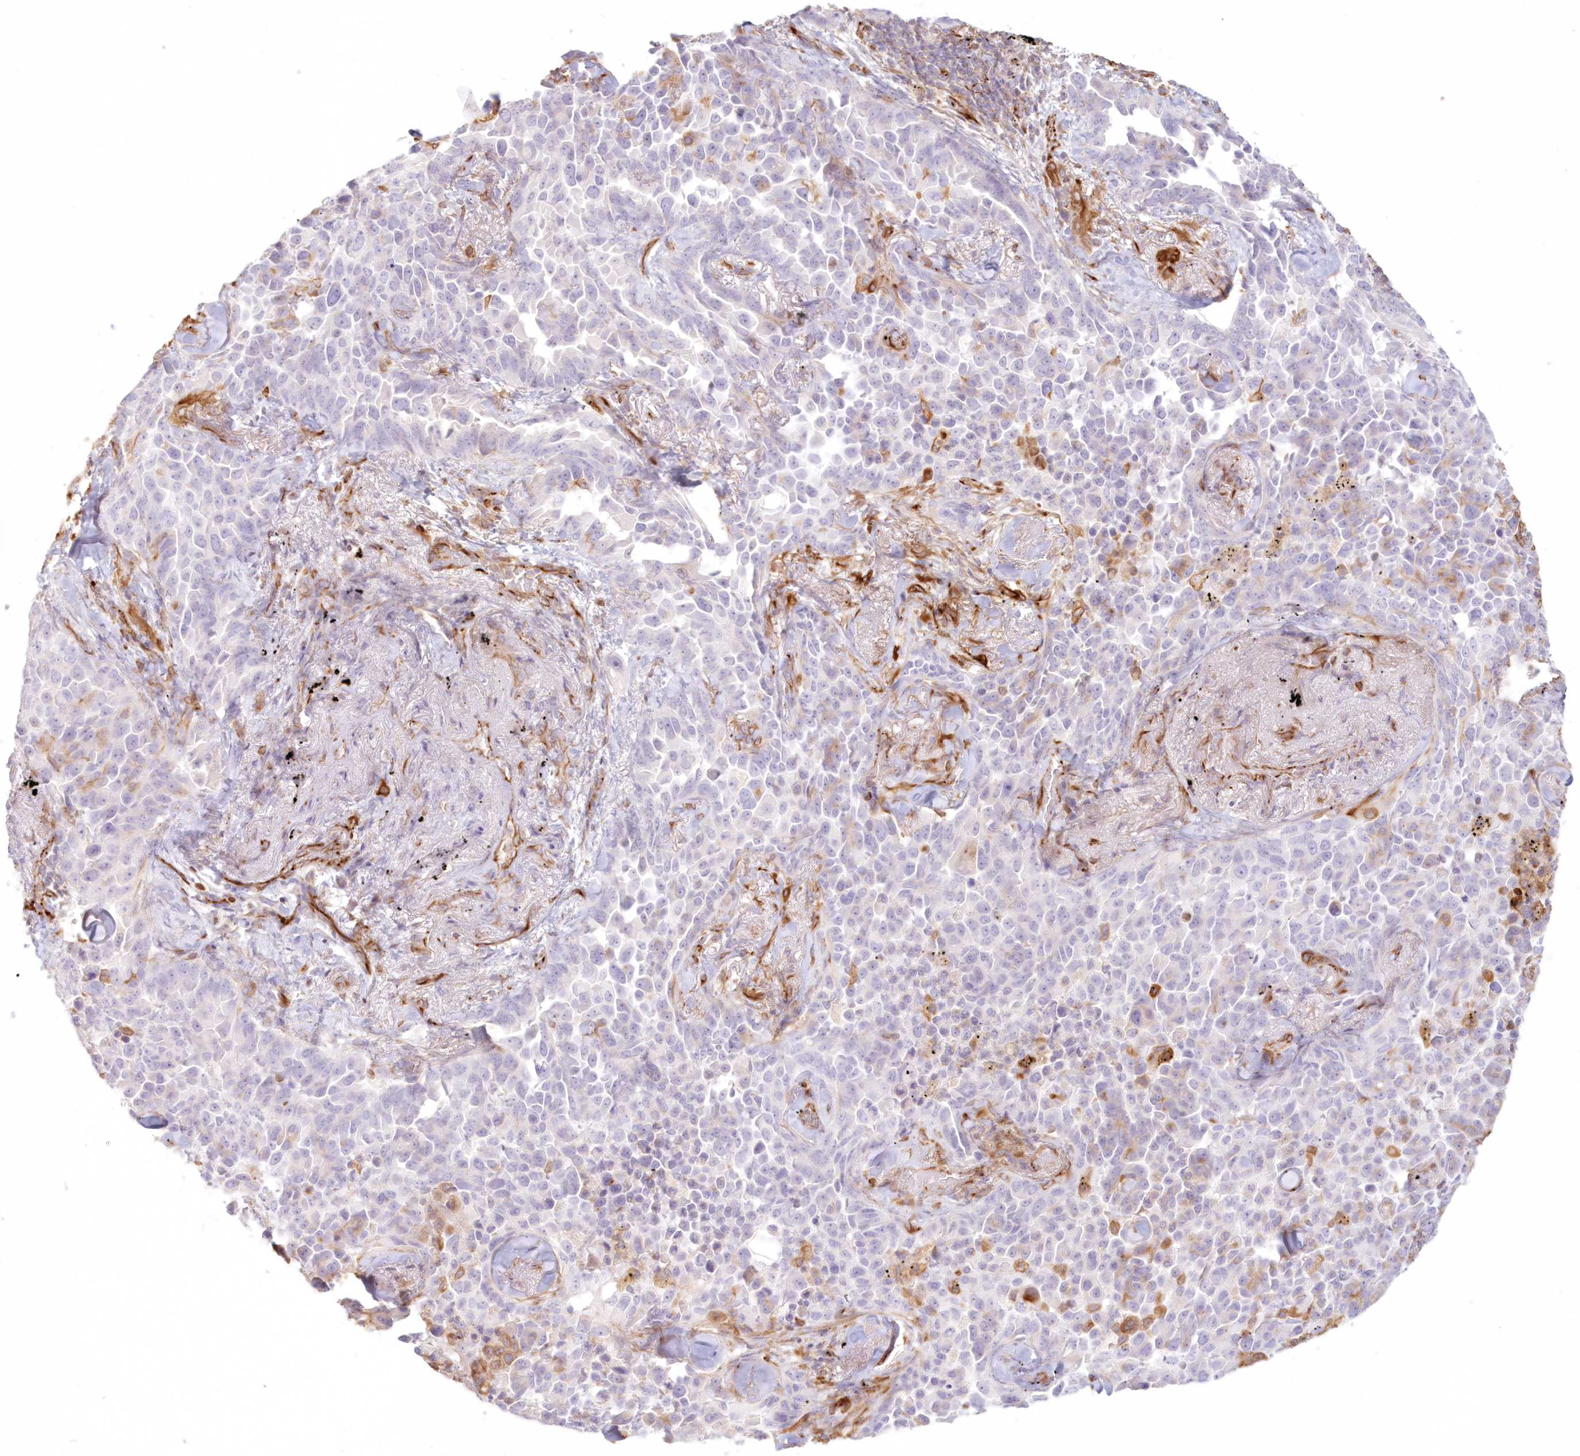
{"staining": {"intensity": "negative", "quantity": "none", "location": "none"}, "tissue": "lung cancer", "cell_type": "Tumor cells", "image_type": "cancer", "snomed": [{"axis": "morphology", "description": "Adenocarcinoma, NOS"}, {"axis": "topography", "description": "Lung"}], "caption": "Lung cancer was stained to show a protein in brown. There is no significant expression in tumor cells.", "gene": "DMRTB1", "patient": {"sex": "female", "age": 67}}